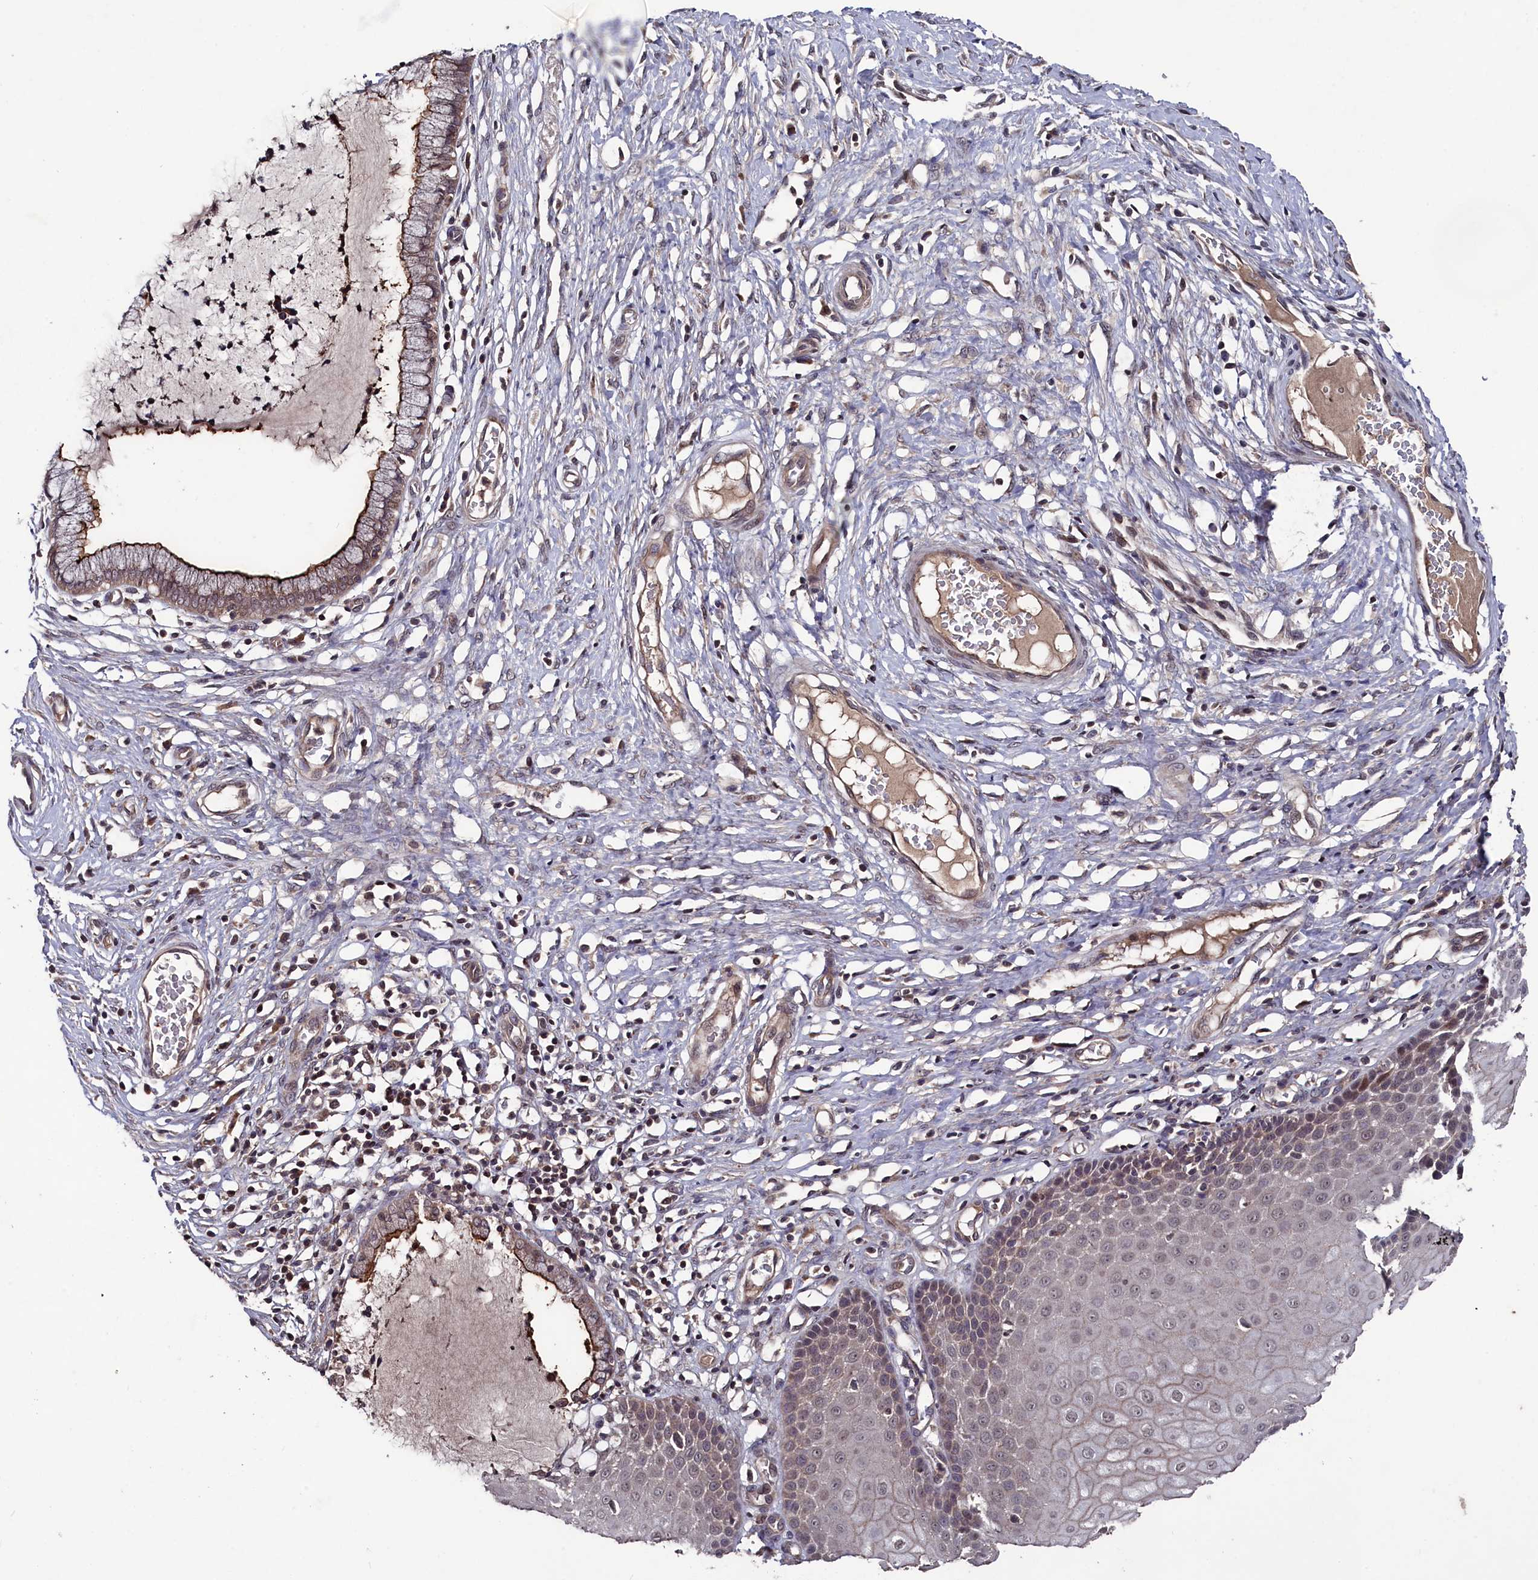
{"staining": {"intensity": "moderate", "quantity": ">75%", "location": "cytoplasmic/membranous"}, "tissue": "cervix", "cell_type": "Glandular cells", "image_type": "normal", "snomed": [{"axis": "morphology", "description": "Normal tissue, NOS"}, {"axis": "topography", "description": "Cervix"}], "caption": "Immunohistochemistry micrograph of normal cervix: cervix stained using immunohistochemistry (IHC) demonstrates medium levels of moderate protein expression localized specifically in the cytoplasmic/membranous of glandular cells, appearing as a cytoplasmic/membranous brown color.", "gene": "TMC5", "patient": {"sex": "female", "age": 55}}